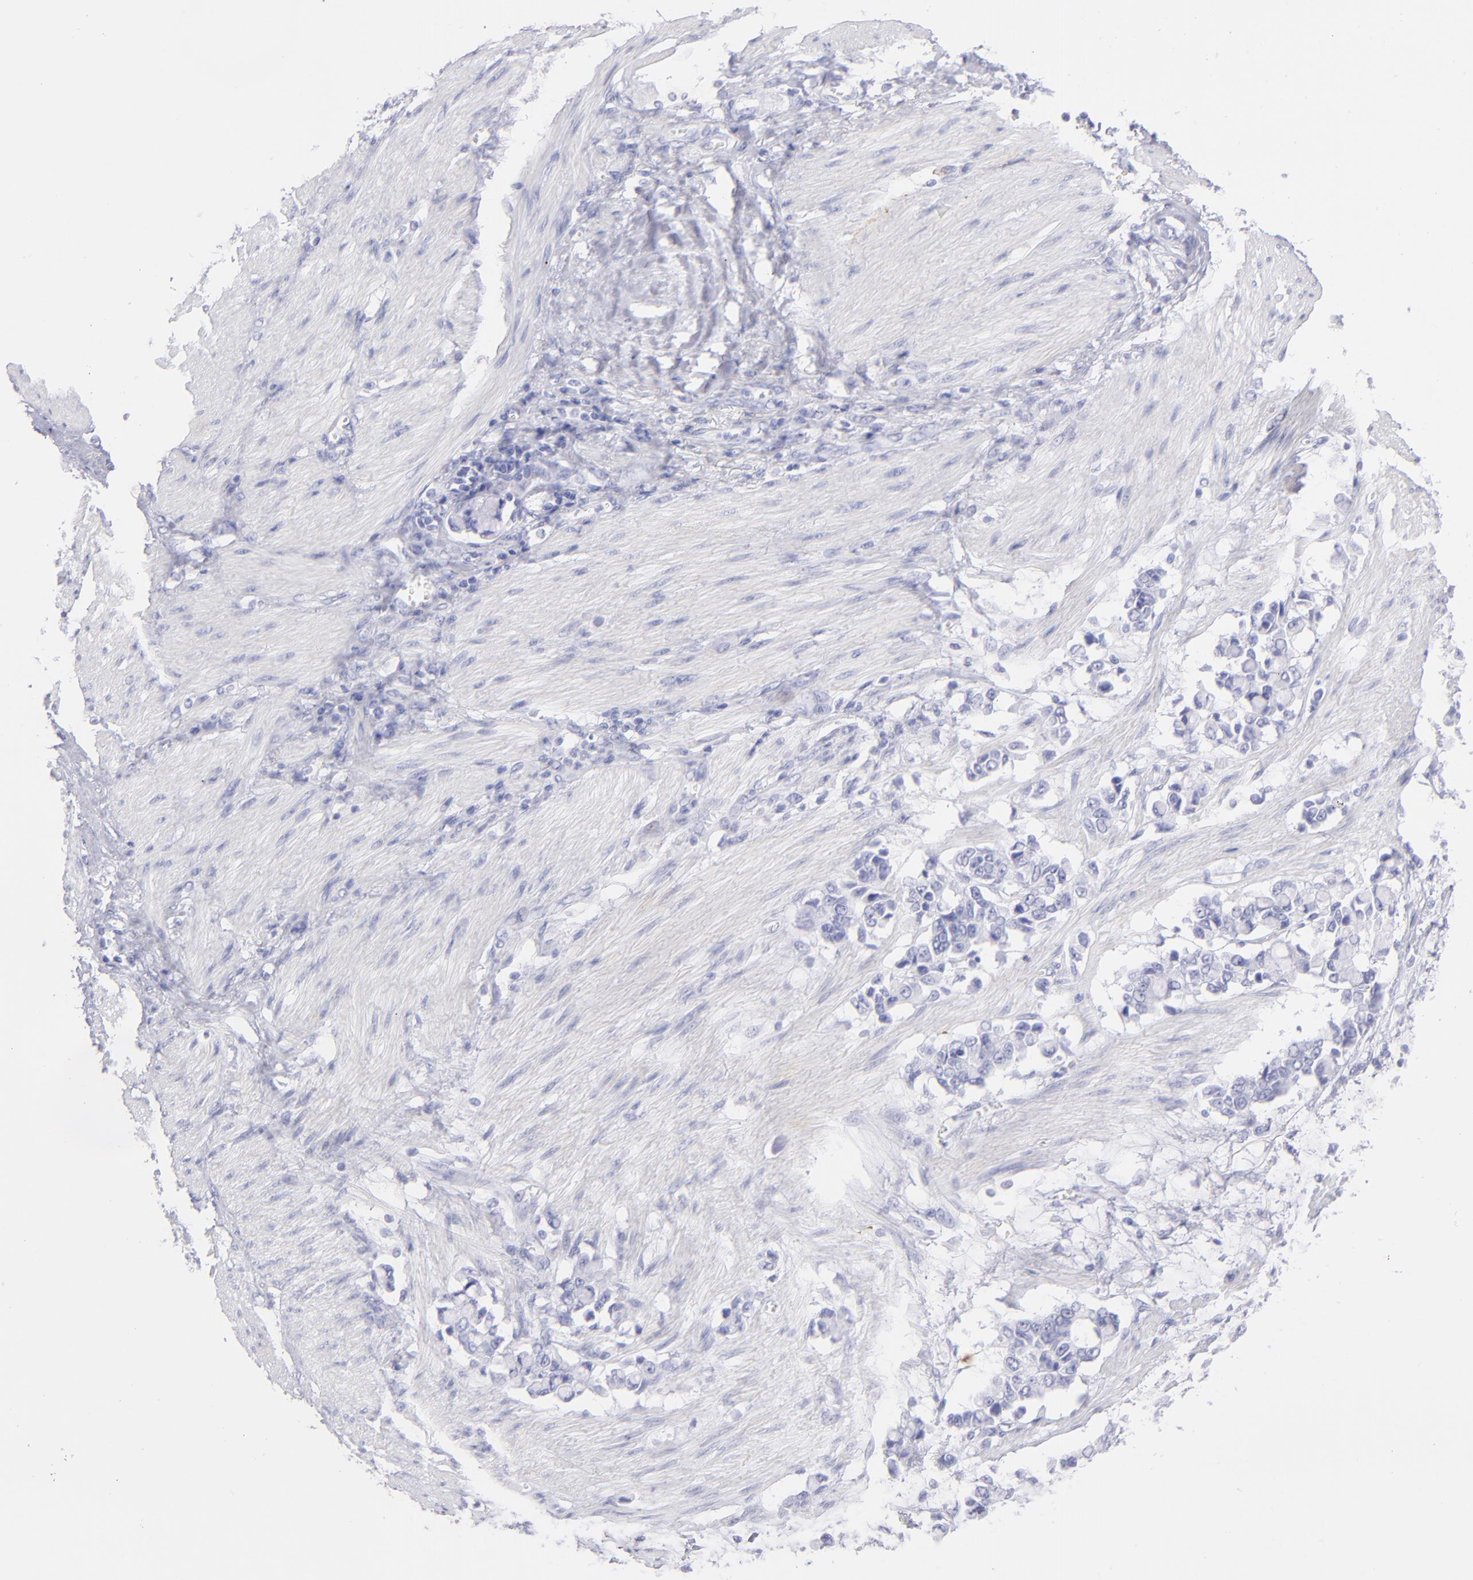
{"staining": {"intensity": "negative", "quantity": "none", "location": "none"}, "tissue": "stomach cancer", "cell_type": "Tumor cells", "image_type": "cancer", "snomed": [{"axis": "morphology", "description": "Adenocarcinoma, NOS"}, {"axis": "topography", "description": "Stomach"}], "caption": "This histopathology image is of adenocarcinoma (stomach) stained with immunohistochemistry (IHC) to label a protein in brown with the nuclei are counter-stained blue. There is no staining in tumor cells.", "gene": "PRPH", "patient": {"sex": "male", "age": 78}}